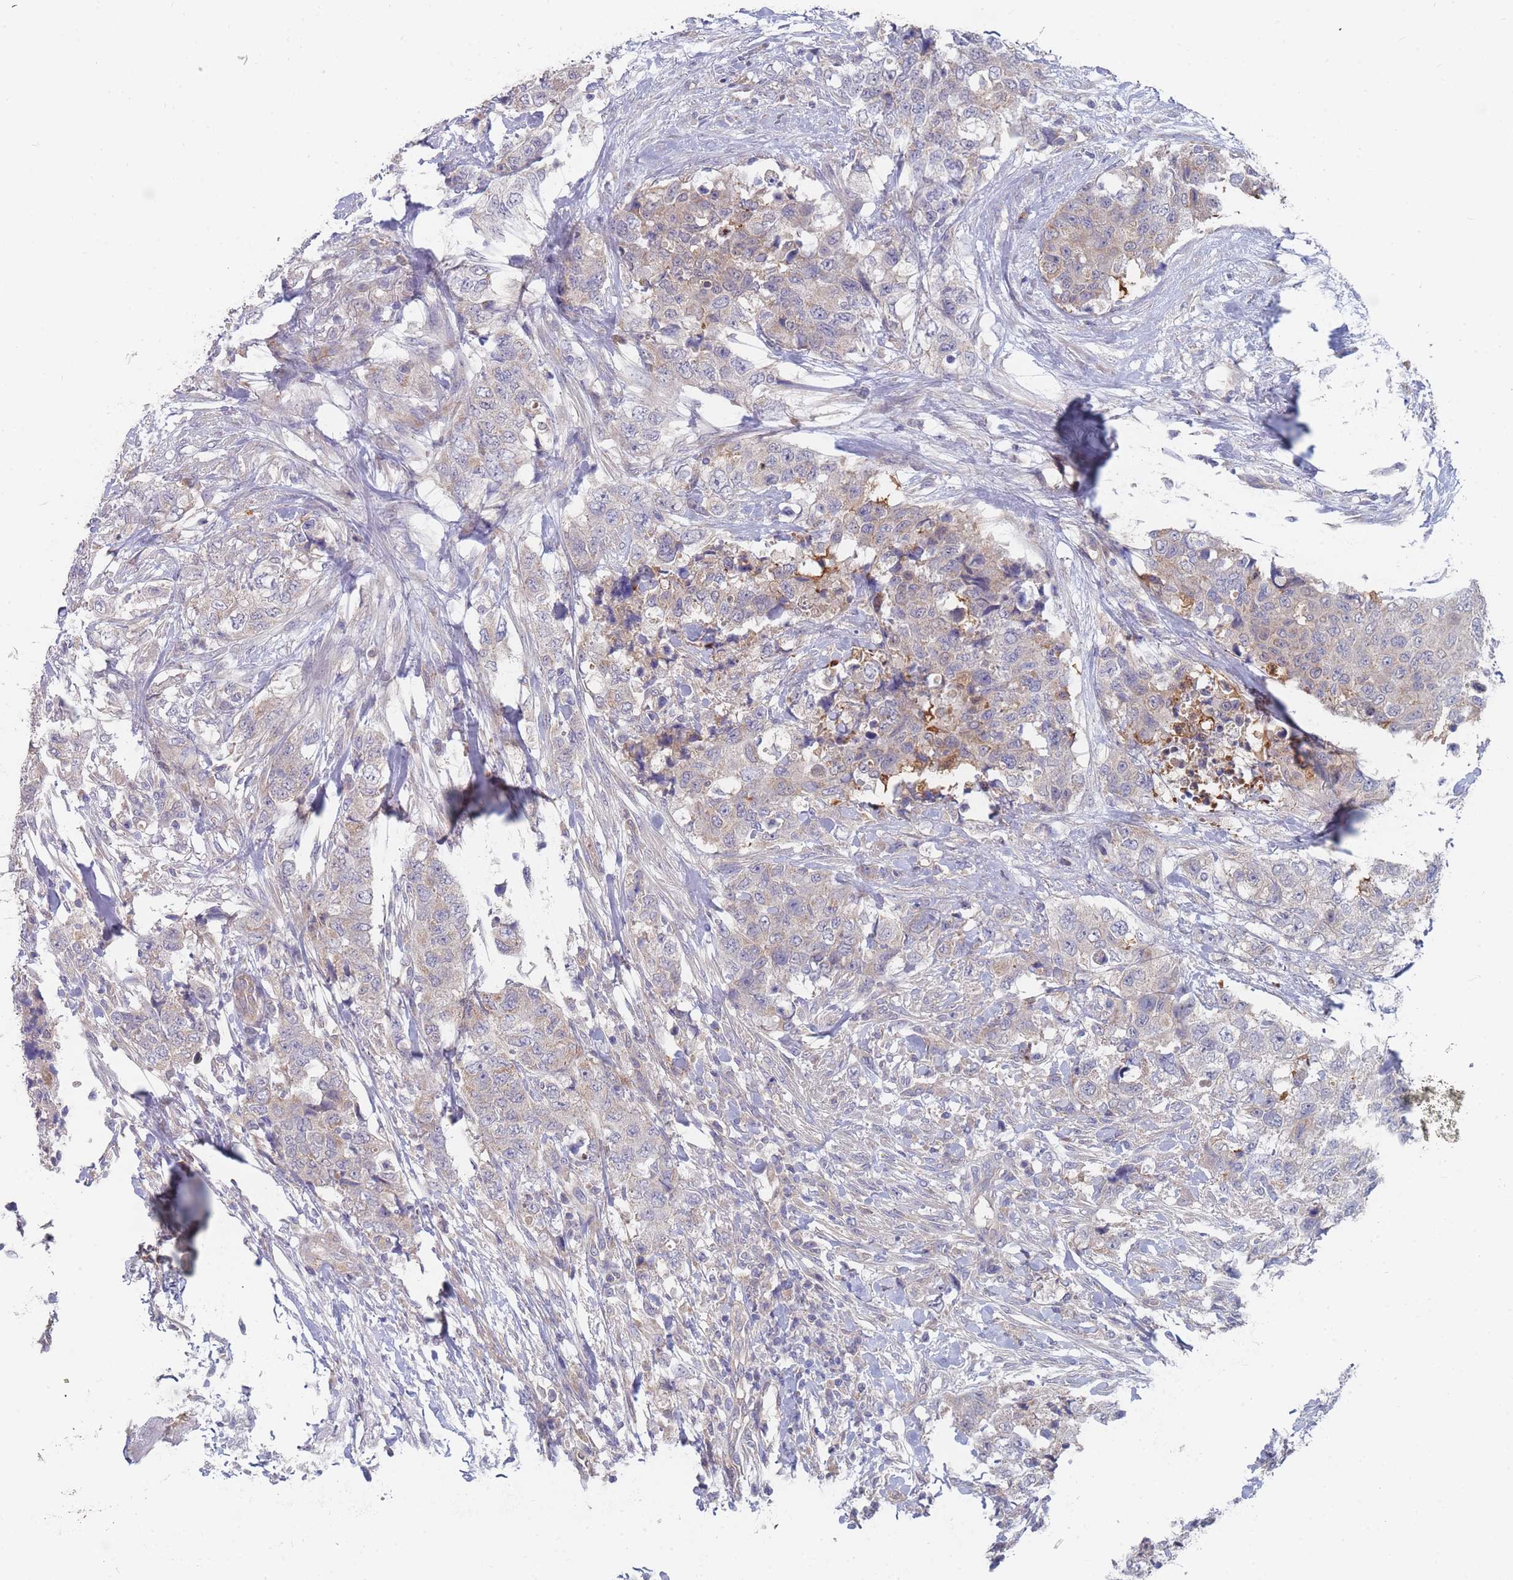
{"staining": {"intensity": "negative", "quantity": "none", "location": "none"}, "tissue": "urothelial cancer", "cell_type": "Tumor cells", "image_type": "cancer", "snomed": [{"axis": "morphology", "description": "Urothelial carcinoma, High grade"}, {"axis": "topography", "description": "Urinary bladder"}], "caption": "Tumor cells are negative for protein expression in human urothelial carcinoma (high-grade).", "gene": "NUB1", "patient": {"sex": "female", "age": 78}}